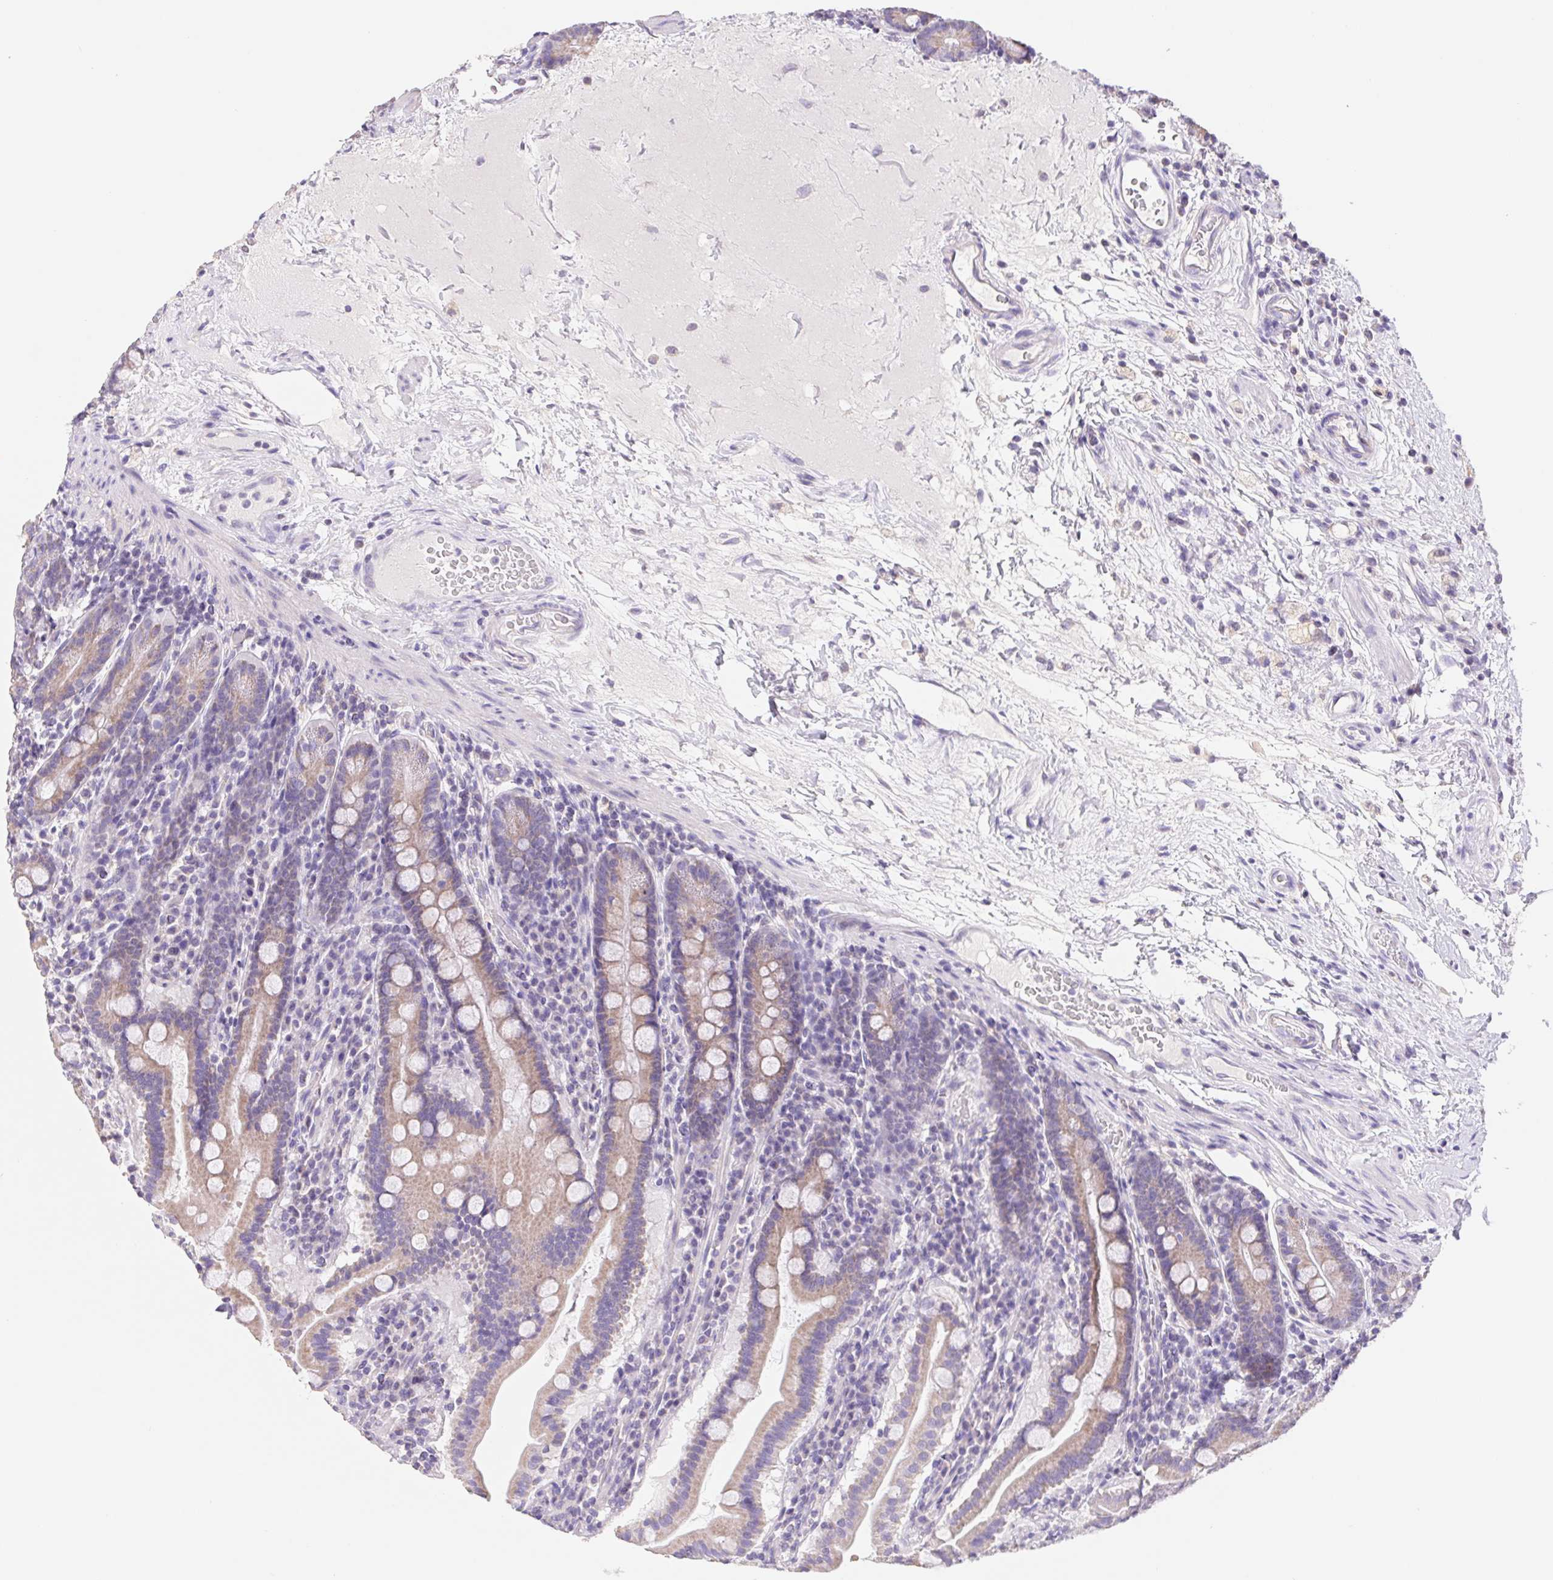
{"staining": {"intensity": "negative", "quantity": "none", "location": "none"}, "tissue": "small intestine", "cell_type": "Glandular cells", "image_type": "normal", "snomed": [{"axis": "morphology", "description": "Normal tissue, NOS"}, {"axis": "topography", "description": "Small intestine"}], "caption": "Small intestine was stained to show a protein in brown. There is no significant positivity in glandular cells. (DAB immunohistochemistry visualized using brightfield microscopy, high magnification).", "gene": "FKBP6", "patient": {"sex": "male", "age": 26}}